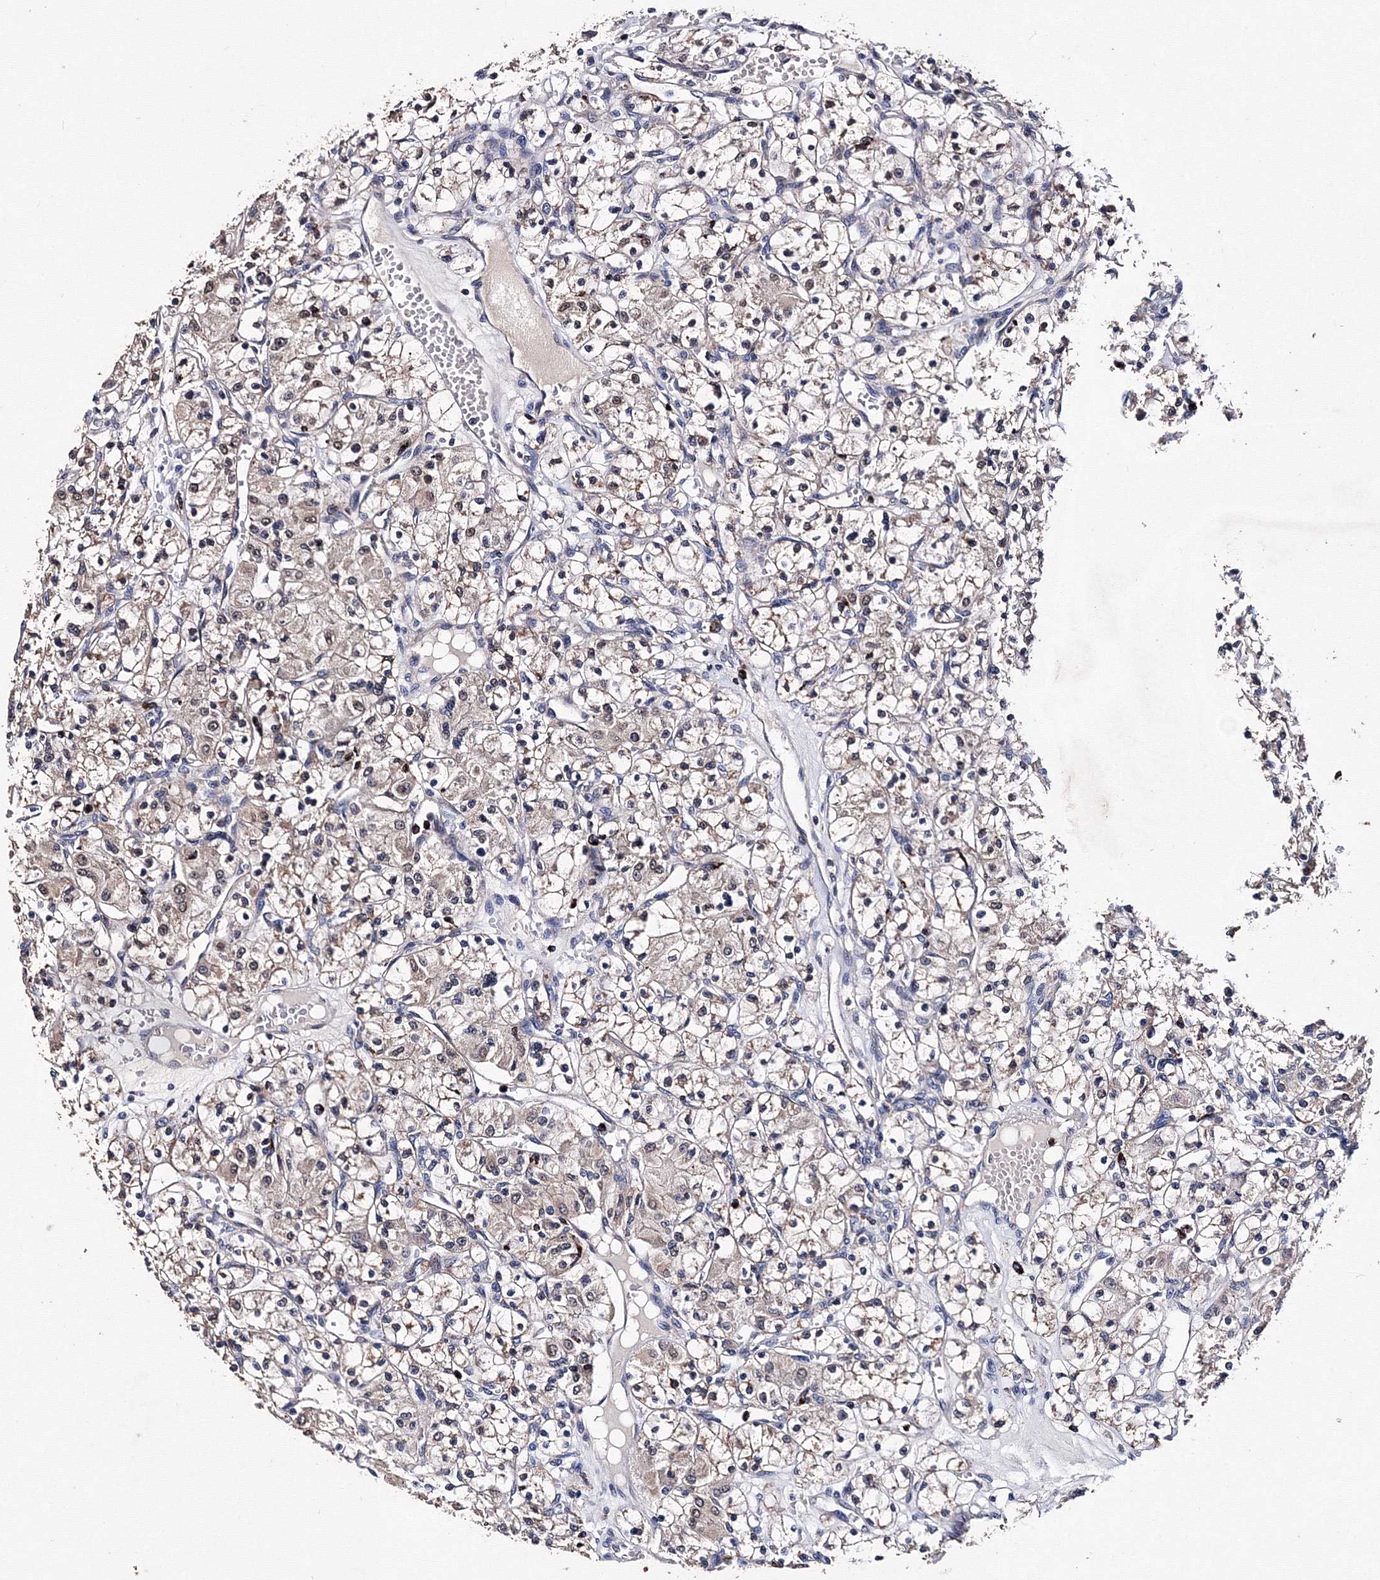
{"staining": {"intensity": "weak", "quantity": "25%-75%", "location": "cytoplasmic/membranous"}, "tissue": "renal cancer", "cell_type": "Tumor cells", "image_type": "cancer", "snomed": [{"axis": "morphology", "description": "Adenocarcinoma, NOS"}, {"axis": "topography", "description": "Kidney"}], "caption": "The histopathology image demonstrates staining of renal cancer, revealing weak cytoplasmic/membranous protein expression (brown color) within tumor cells. (DAB (3,3'-diaminobenzidine) IHC with brightfield microscopy, high magnification).", "gene": "PHYKPL", "patient": {"sex": "female", "age": 59}}